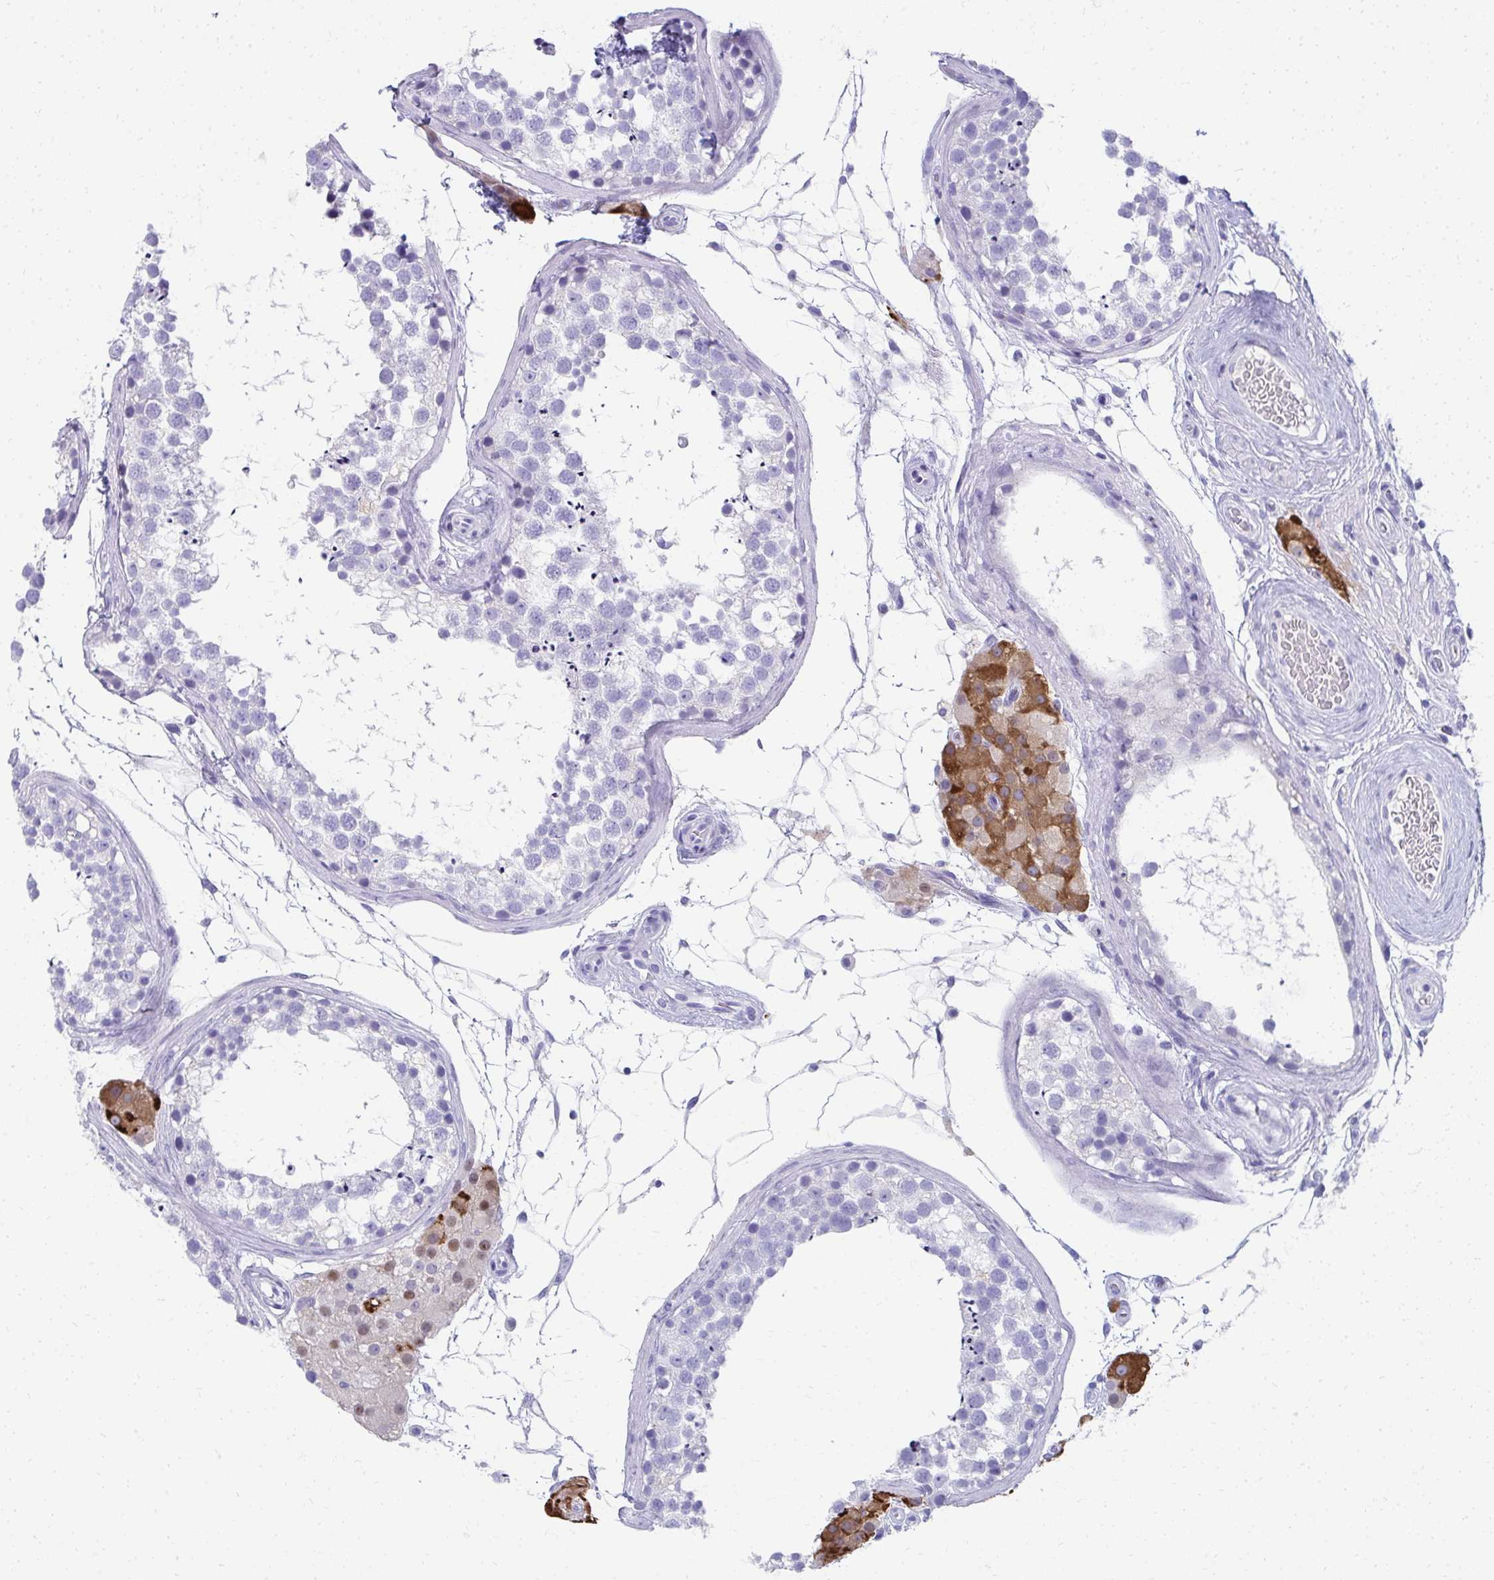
{"staining": {"intensity": "negative", "quantity": "none", "location": "none"}, "tissue": "testis", "cell_type": "Cells in seminiferous ducts", "image_type": "normal", "snomed": [{"axis": "morphology", "description": "Normal tissue, NOS"}, {"axis": "morphology", "description": "Seminoma, NOS"}, {"axis": "topography", "description": "Testis"}], "caption": "DAB (3,3'-diaminobenzidine) immunohistochemical staining of benign testis displays no significant expression in cells in seminiferous ducts. (Brightfield microscopy of DAB (3,3'-diaminobenzidine) IHC at high magnification).", "gene": "SEC14L3", "patient": {"sex": "male", "age": 65}}